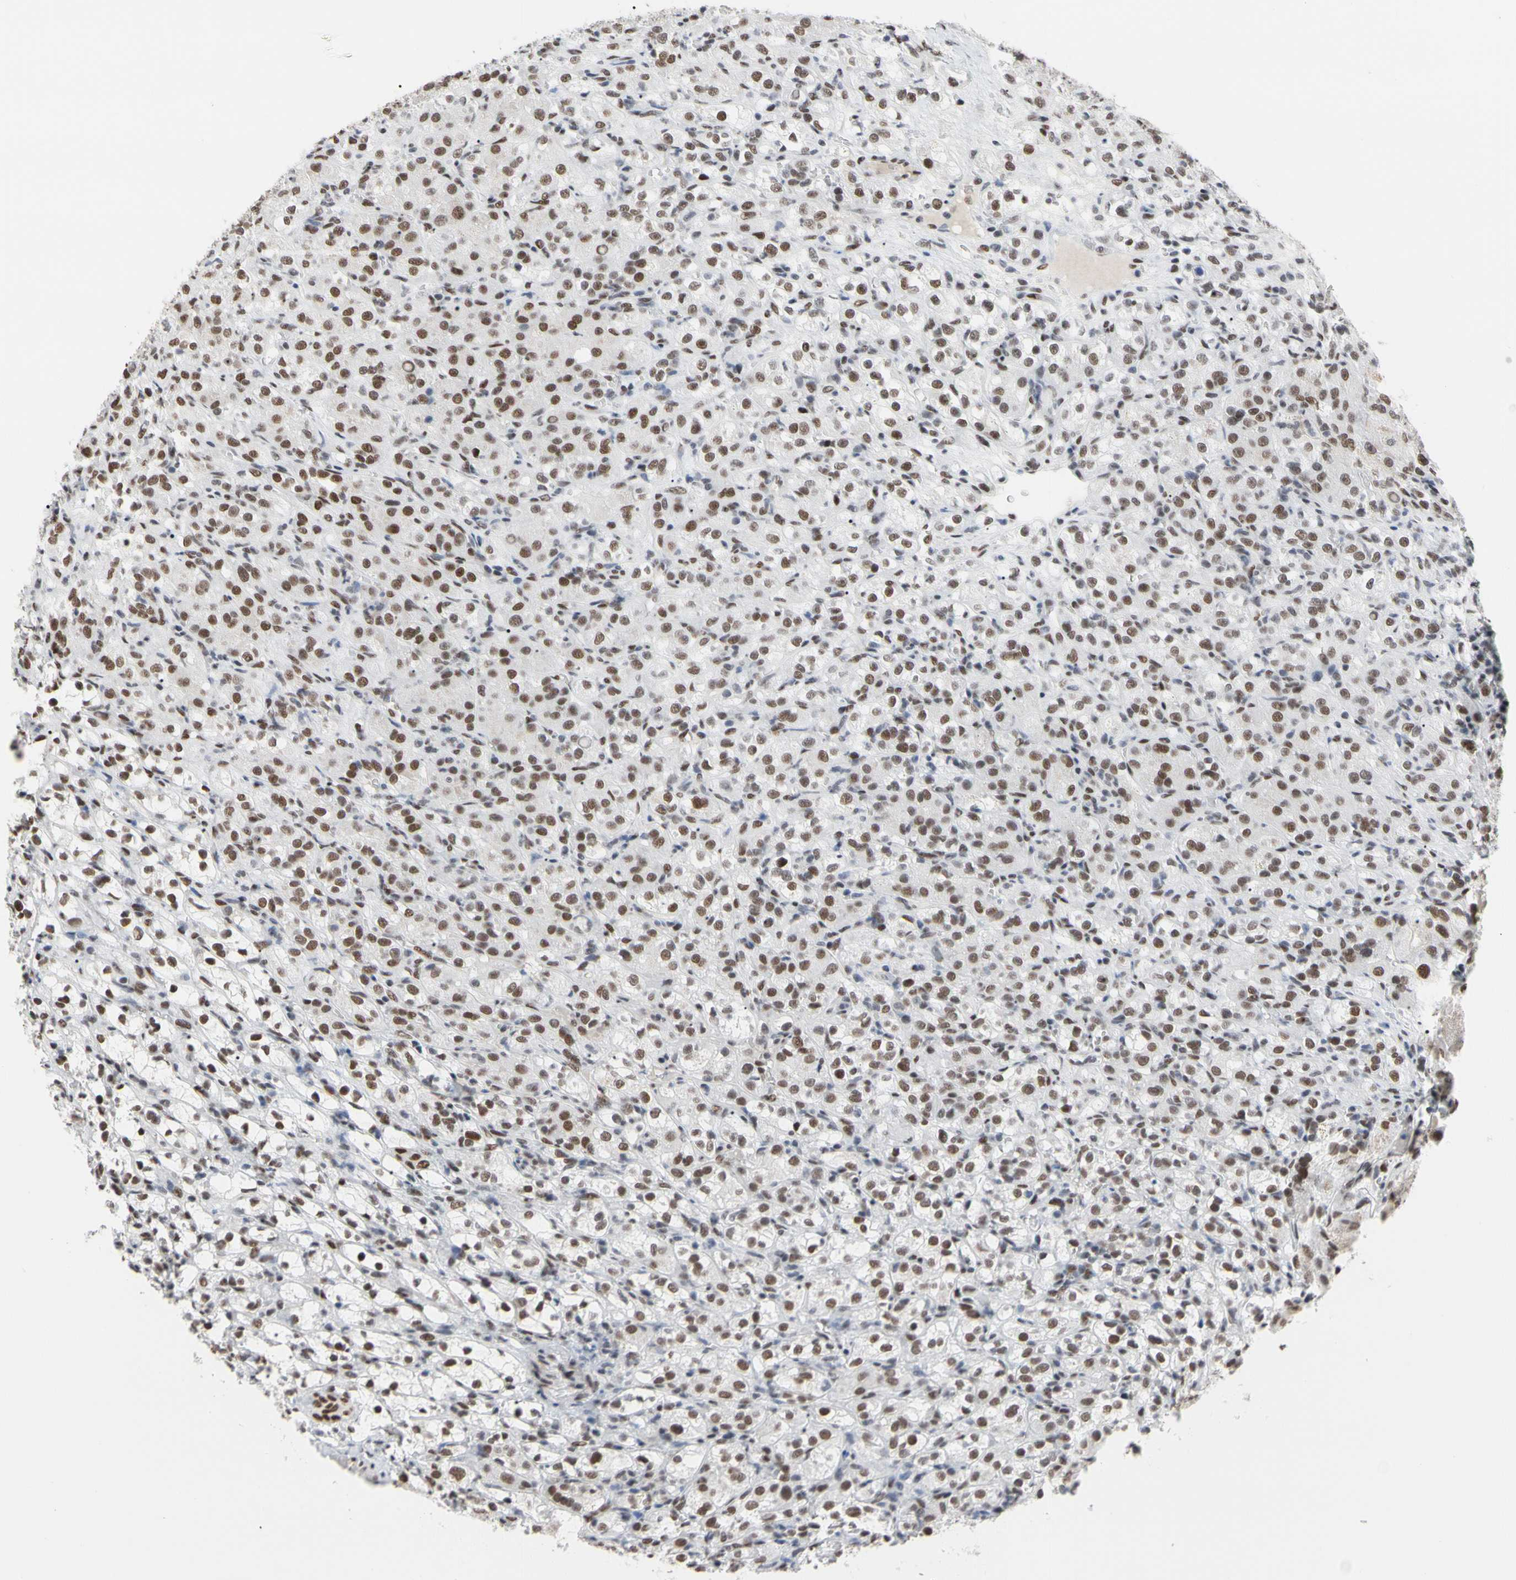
{"staining": {"intensity": "moderate", "quantity": ">75%", "location": "nuclear"}, "tissue": "renal cancer", "cell_type": "Tumor cells", "image_type": "cancer", "snomed": [{"axis": "morphology", "description": "Normal tissue, NOS"}, {"axis": "morphology", "description": "Adenocarcinoma, NOS"}, {"axis": "topography", "description": "Kidney"}], "caption": "Immunohistochemical staining of human renal cancer (adenocarcinoma) exhibits moderate nuclear protein expression in approximately >75% of tumor cells. The staining was performed using DAB, with brown indicating positive protein expression. Nuclei are stained blue with hematoxylin.", "gene": "FAM98B", "patient": {"sex": "male", "age": 61}}